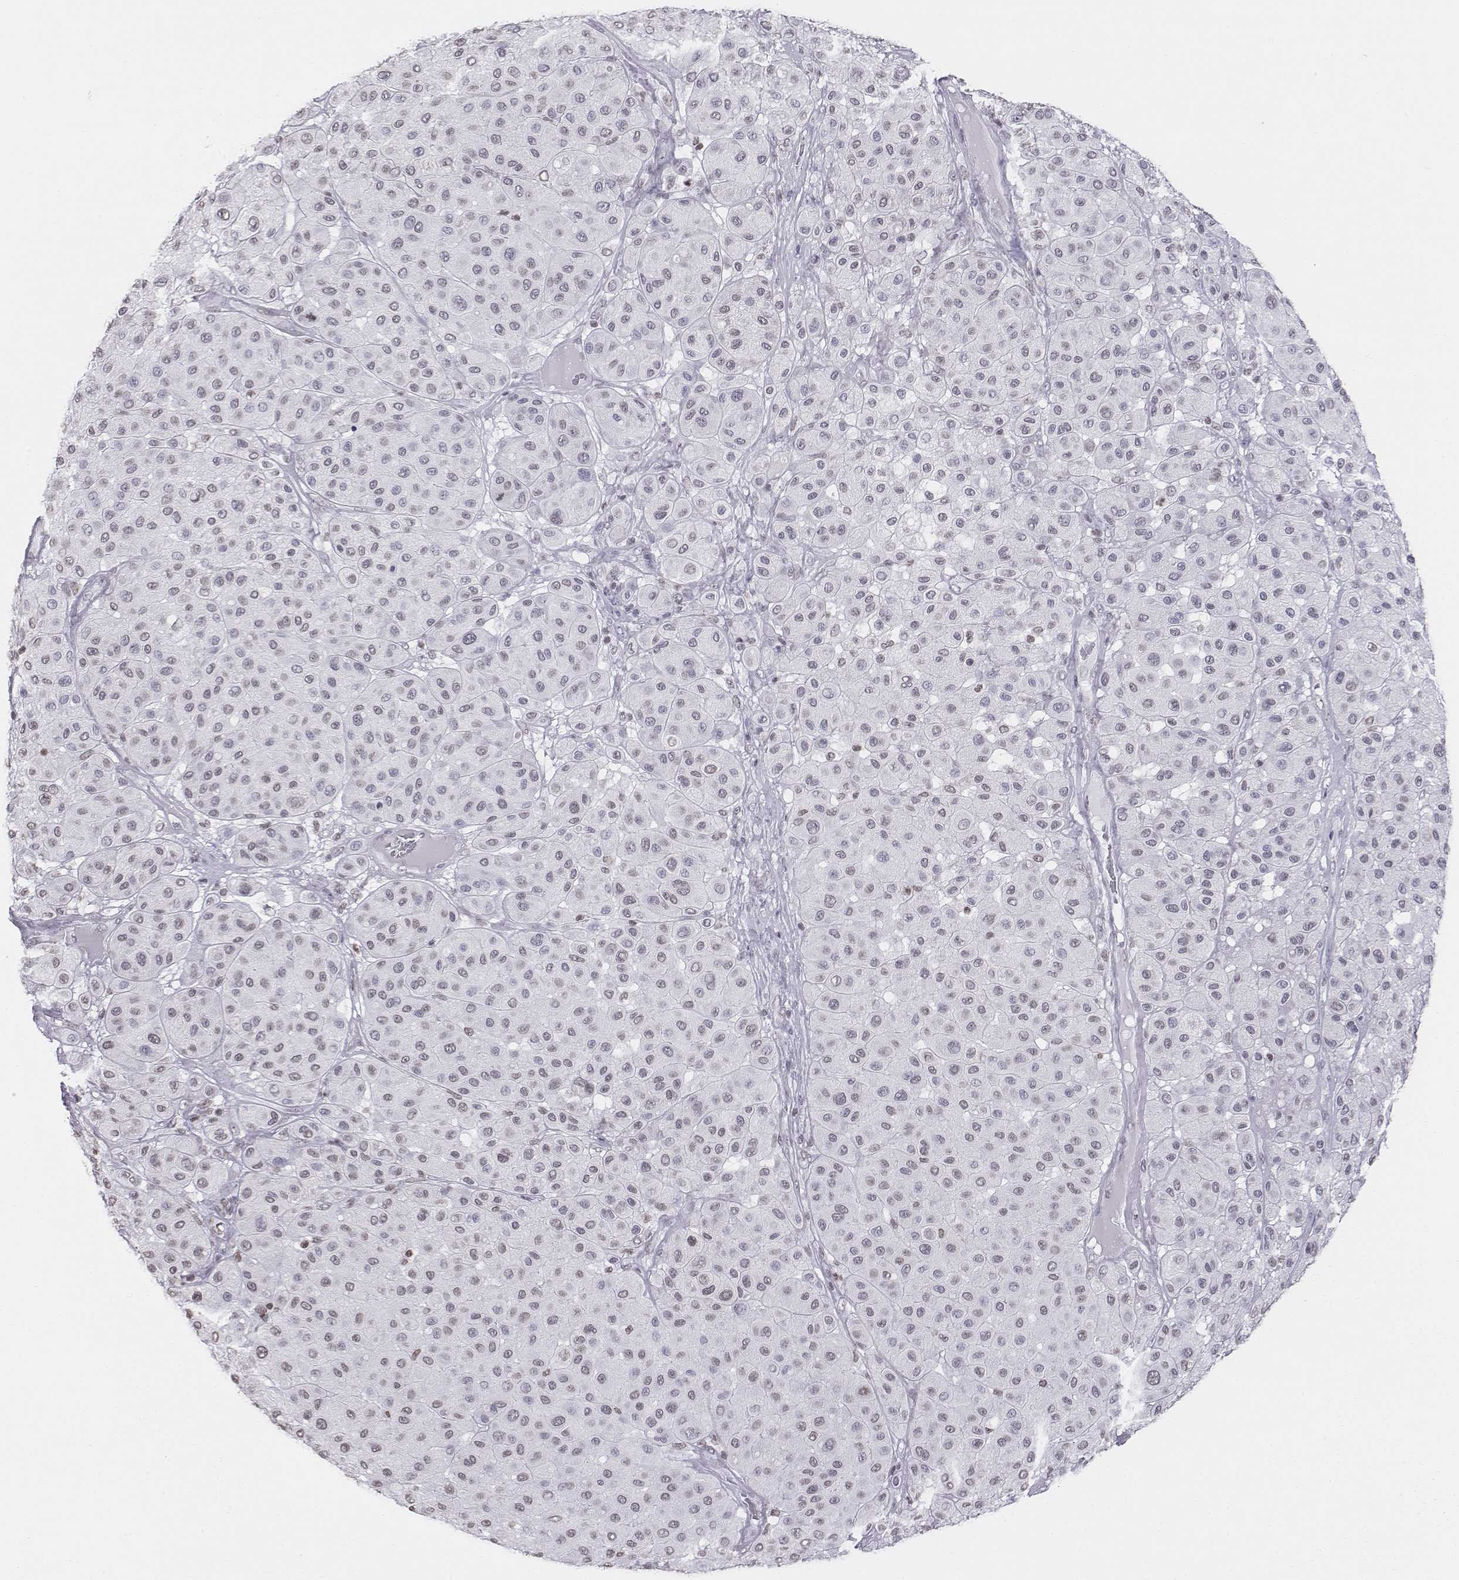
{"staining": {"intensity": "negative", "quantity": "none", "location": "none"}, "tissue": "melanoma", "cell_type": "Tumor cells", "image_type": "cancer", "snomed": [{"axis": "morphology", "description": "Malignant melanoma, Metastatic site"}, {"axis": "topography", "description": "Smooth muscle"}], "caption": "This is an immunohistochemistry histopathology image of human melanoma. There is no staining in tumor cells.", "gene": "BARHL1", "patient": {"sex": "male", "age": 41}}